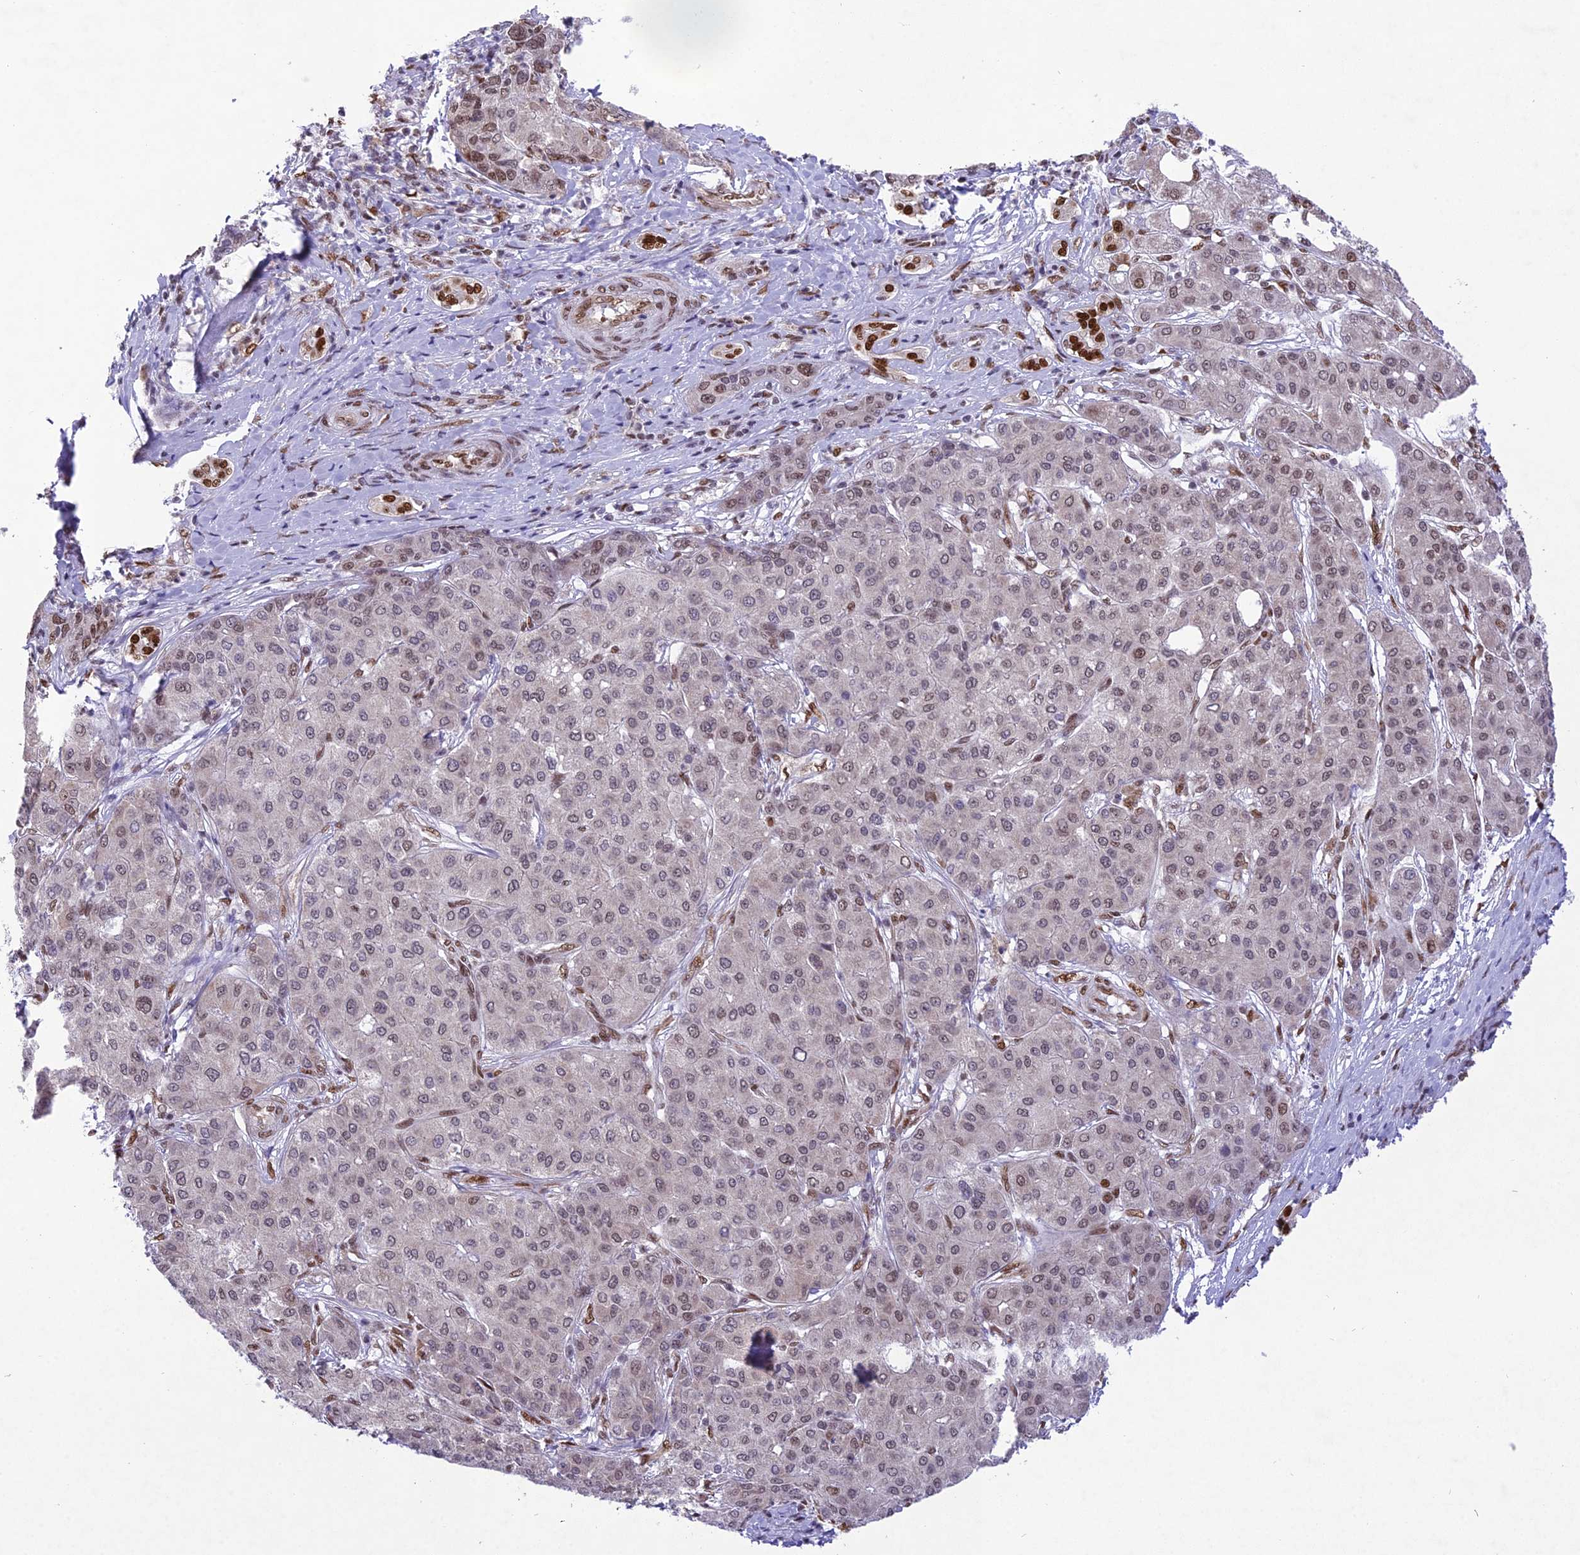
{"staining": {"intensity": "weak", "quantity": "25%-75%", "location": "nuclear"}, "tissue": "liver cancer", "cell_type": "Tumor cells", "image_type": "cancer", "snomed": [{"axis": "morphology", "description": "Carcinoma, Hepatocellular, NOS"}, {"axis": "topography", "description": "Liver"}], "caption": "A low amount of weak nuclear expression is present in about 25%-75% of tumor cells in liver hepatocellular carcinoma tissue.", "gene": "DDX1", "patient": {"sex": "male", "age": 65}}